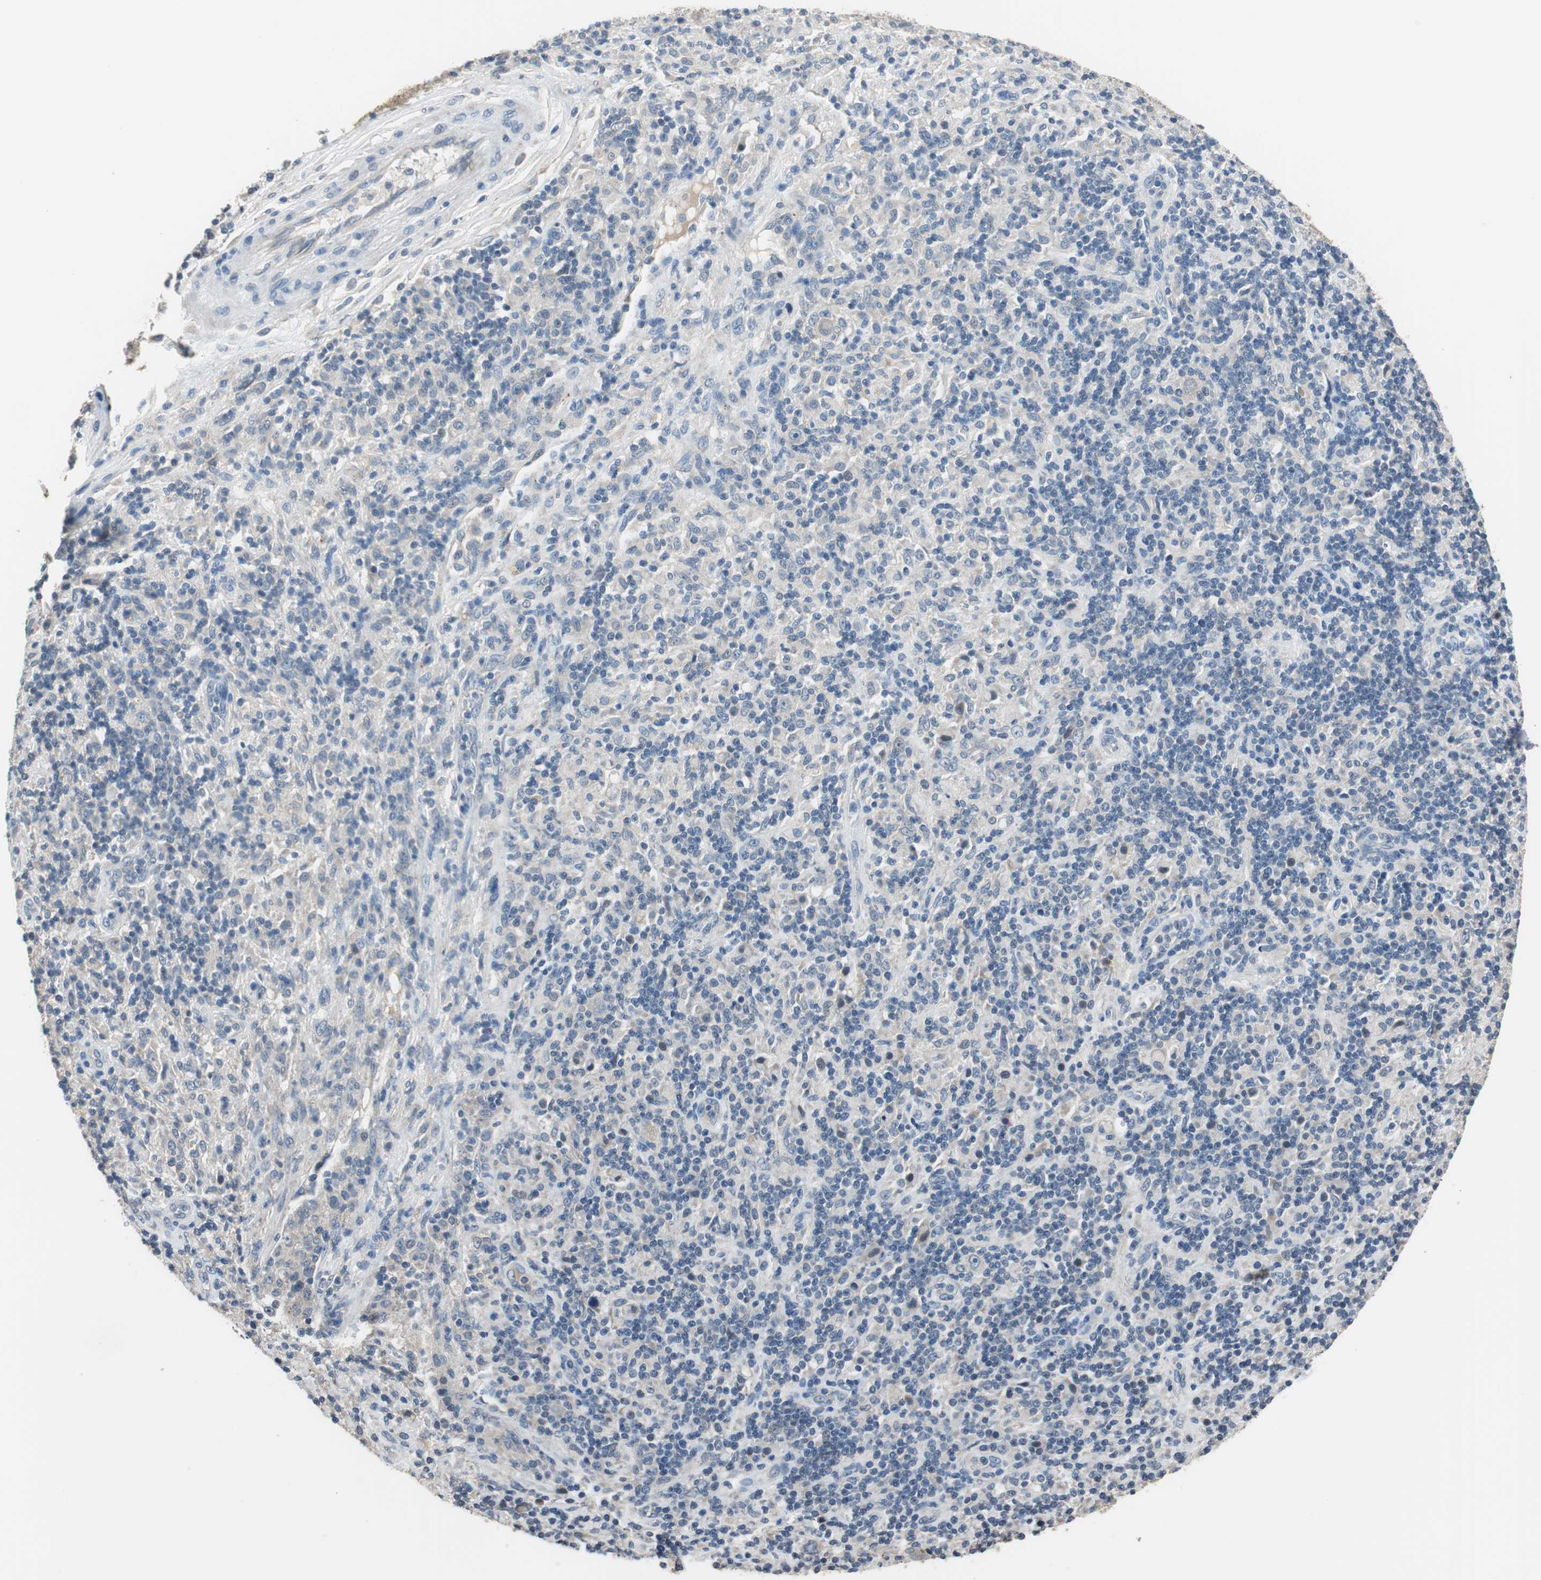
{"staining": {"intensity": "negative", "quantity": "none", "location": "none"}, "tissue": "lymphoma", "cell_type": "Tumor cells", "image_type": "cancer", "snomed": [{"axis": "morphology", "description": "Hodgkin's disease, NOS"}, {"axis": "topography", "description": "Lymph node"}], "caption": "Tumor cells are negative for protein expression in human Hodgkin's disease.", "gene": "PI4KB", "patient": {"sex": "male", "age": 70}}